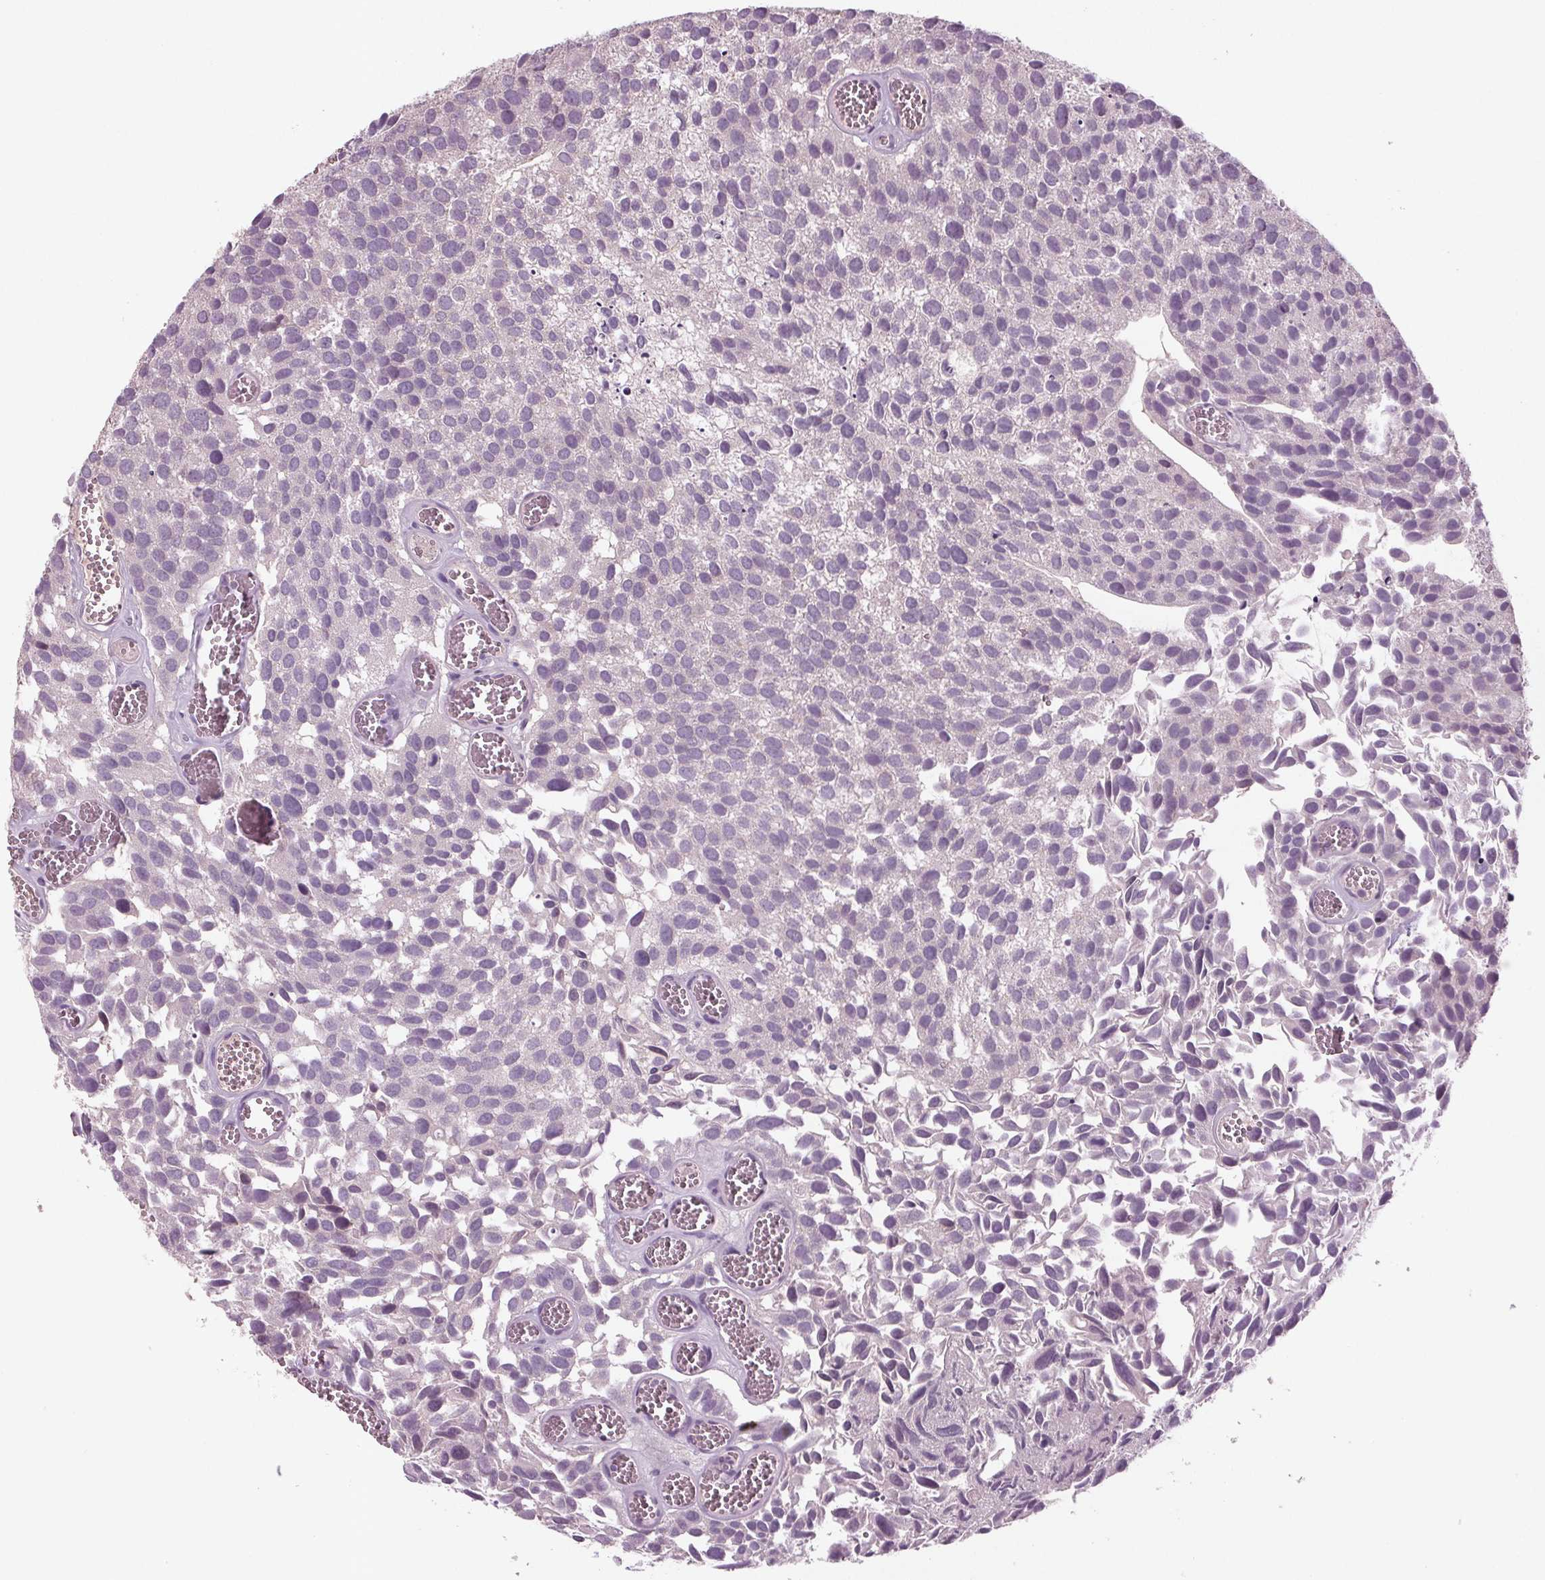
{"staining": {"intensity": "negative", "quantity": "none", "location": "none"}, "tissue": "urothelial cancer", "cell_type": "Tumor cells", "image_type": "cancer", "snomed": [{"axis": "morphology", "description": "Urothelial carcinoma, Low grade"}, {"axis": "topography", "description": "Urinary bladder"}], "caption": "IHC histopathology image of neoplastic tissue: human urothelial cancer stained with DAB (3,3'-diaminobenzidine) reveals no significant protein staining in tumor cells.", "gene": "BHLHE22", "patient": {"sex": "female", "age": 69}}